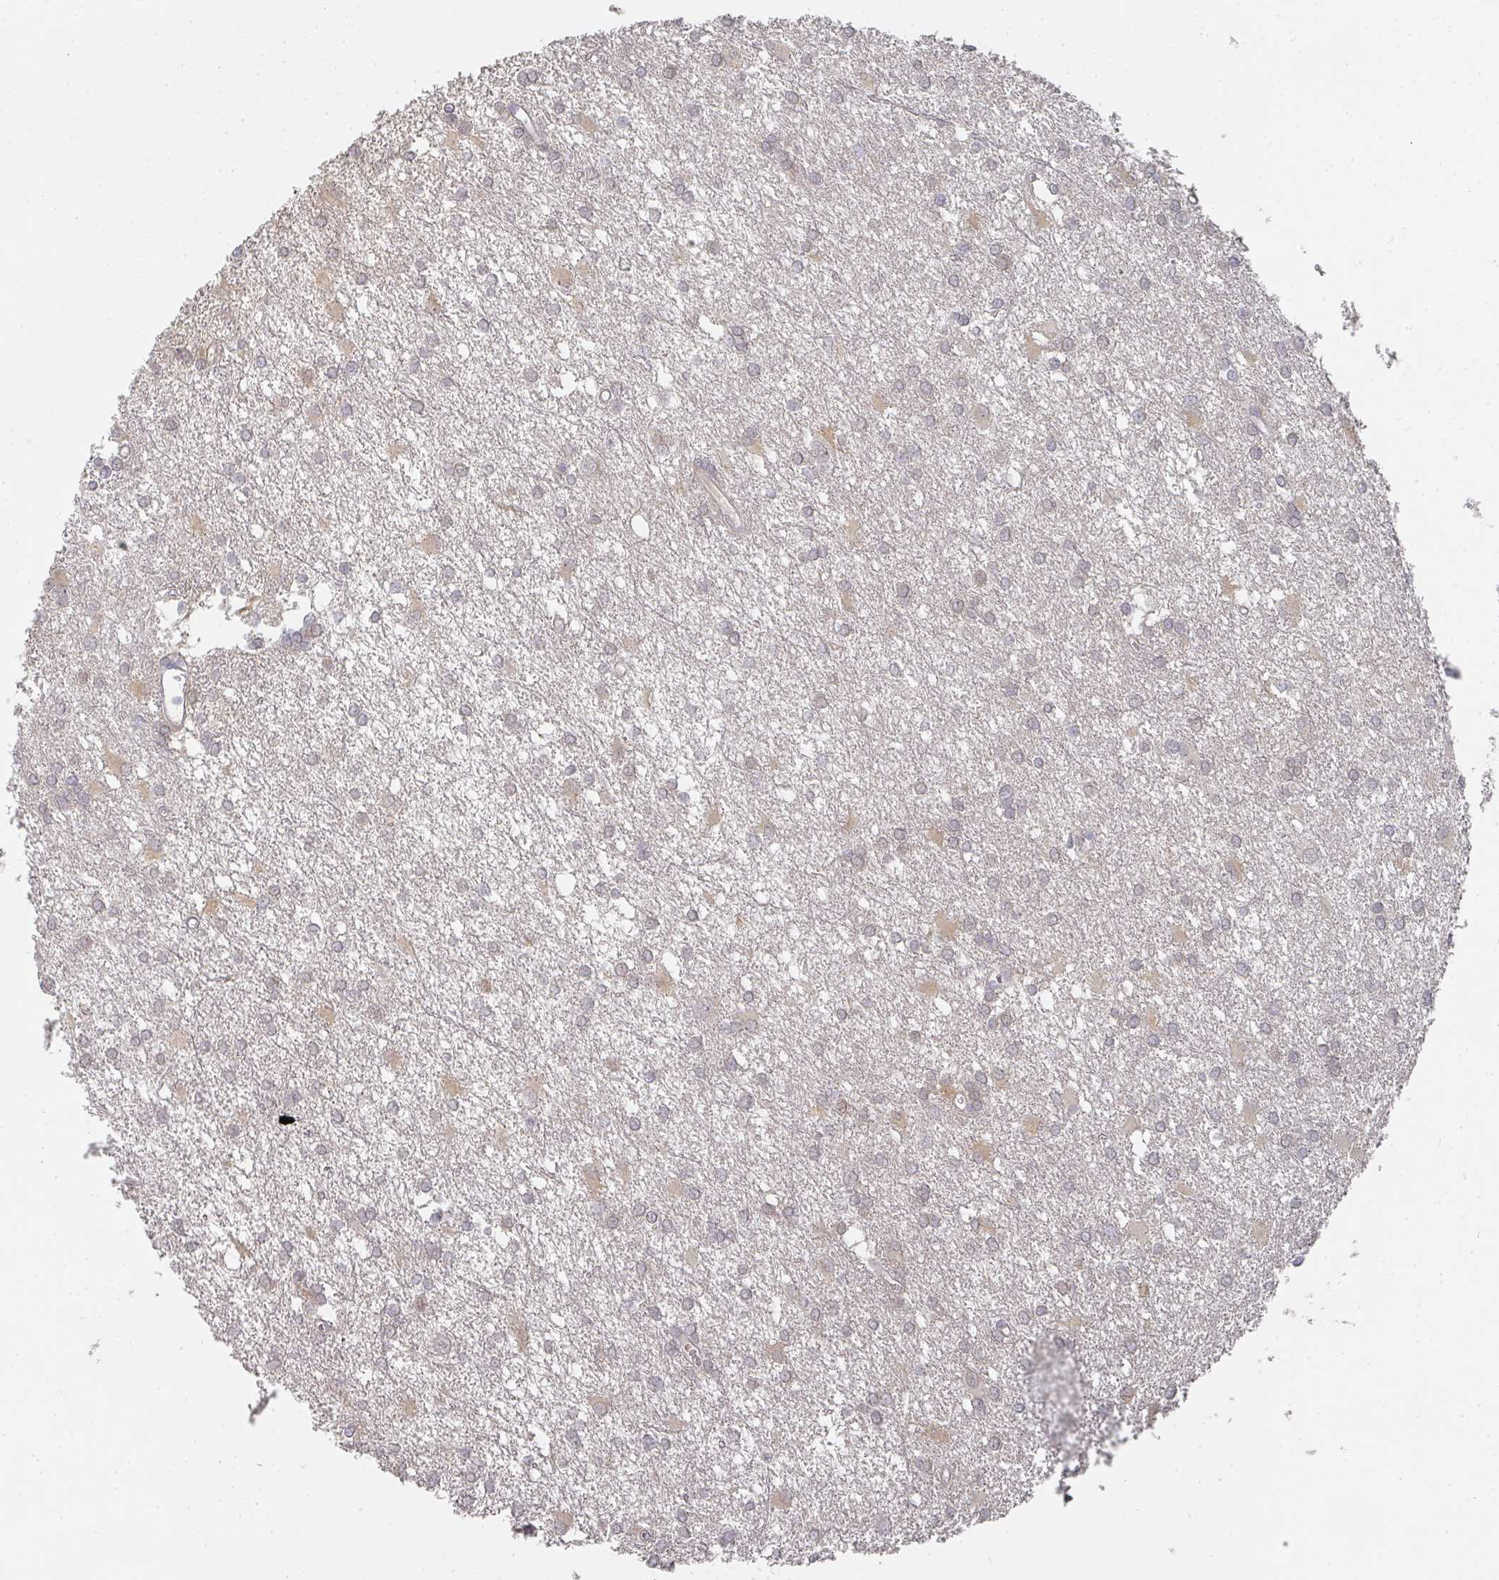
{"staining": {"intensity": "negative", "quantity": "none", "location": "none"}, "tissue": "glioma", "cell_type": "Tumor cells", "image_type": "cancer", "snomed": [{"axis": "morphology", "description": "Glioma, malignant, High grade"}, {"axis": "topography", "description": "Brain"}], "caption": "Tumor cells show no significant protein staining in malignant high-grade glioma.", "gene": "SHISA2", "patient": {"sex": "male", "age": 48}}